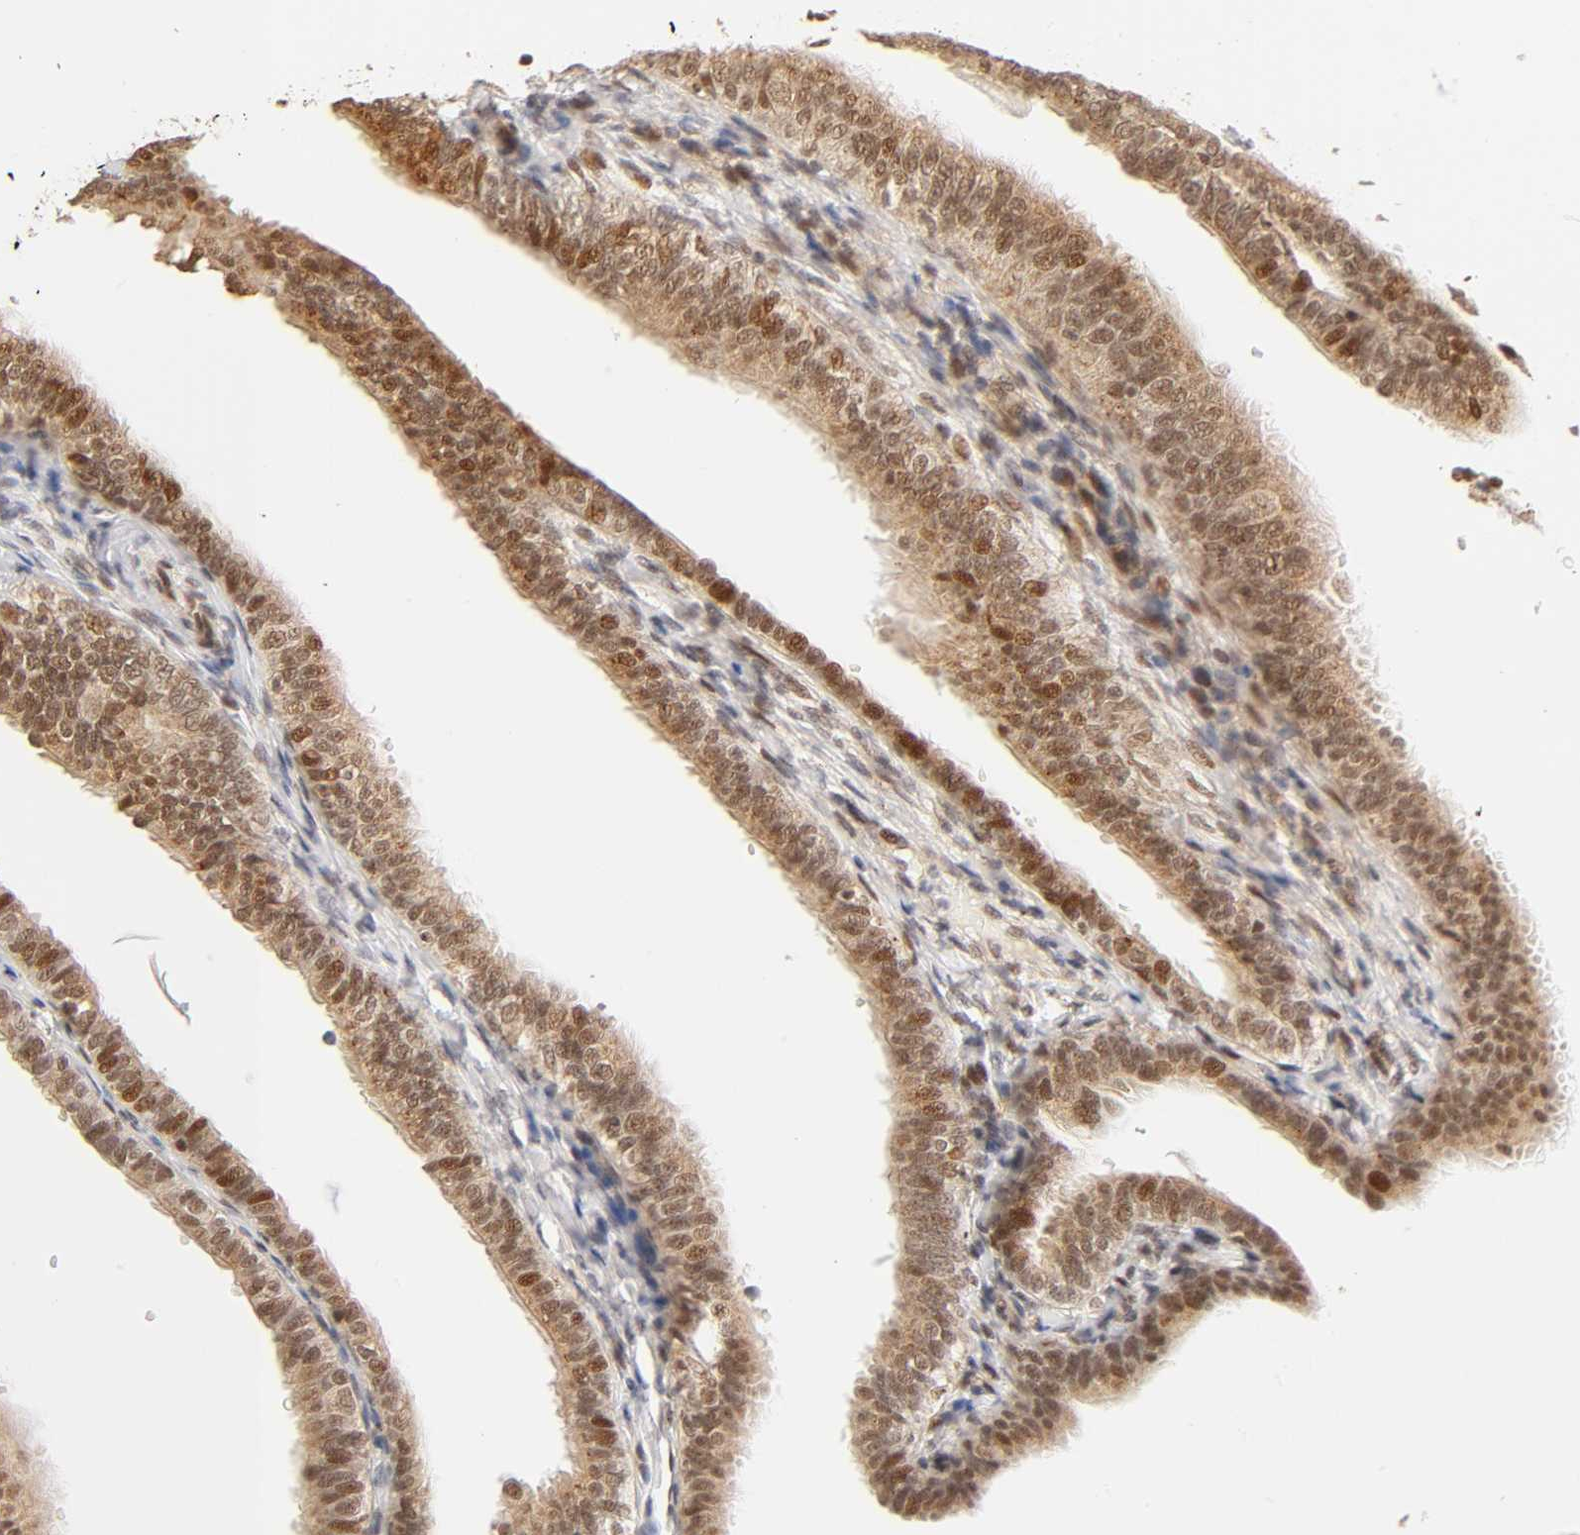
{"staining": {"intensity": "strong", "quantity": ">75%", "location": "cytoplasmic/membranous,nuclear"}, "tissue": "fallopian tube", "cell_type": "Glandular cells", "image_type": "normal", "snomed": [{"axis": "morphology", "description": "Normal tissue, NOS"}, {"axis": "morphology", "description": "Dermoid, NOS"}, {"axis": "topography", "description": "Fallopian tube"}], "caption": "Protein staining of benign fallopian tube displays strong cytoplasmic/membranous,nuclear positivity in about >75% of glandular cells. Using DAB (brown) and hematoxylin (blue) stains, captured at high magnification using brightfield microscopy.", "gene": "TAF10", "patient": {"sex": "female", "age": 33}}